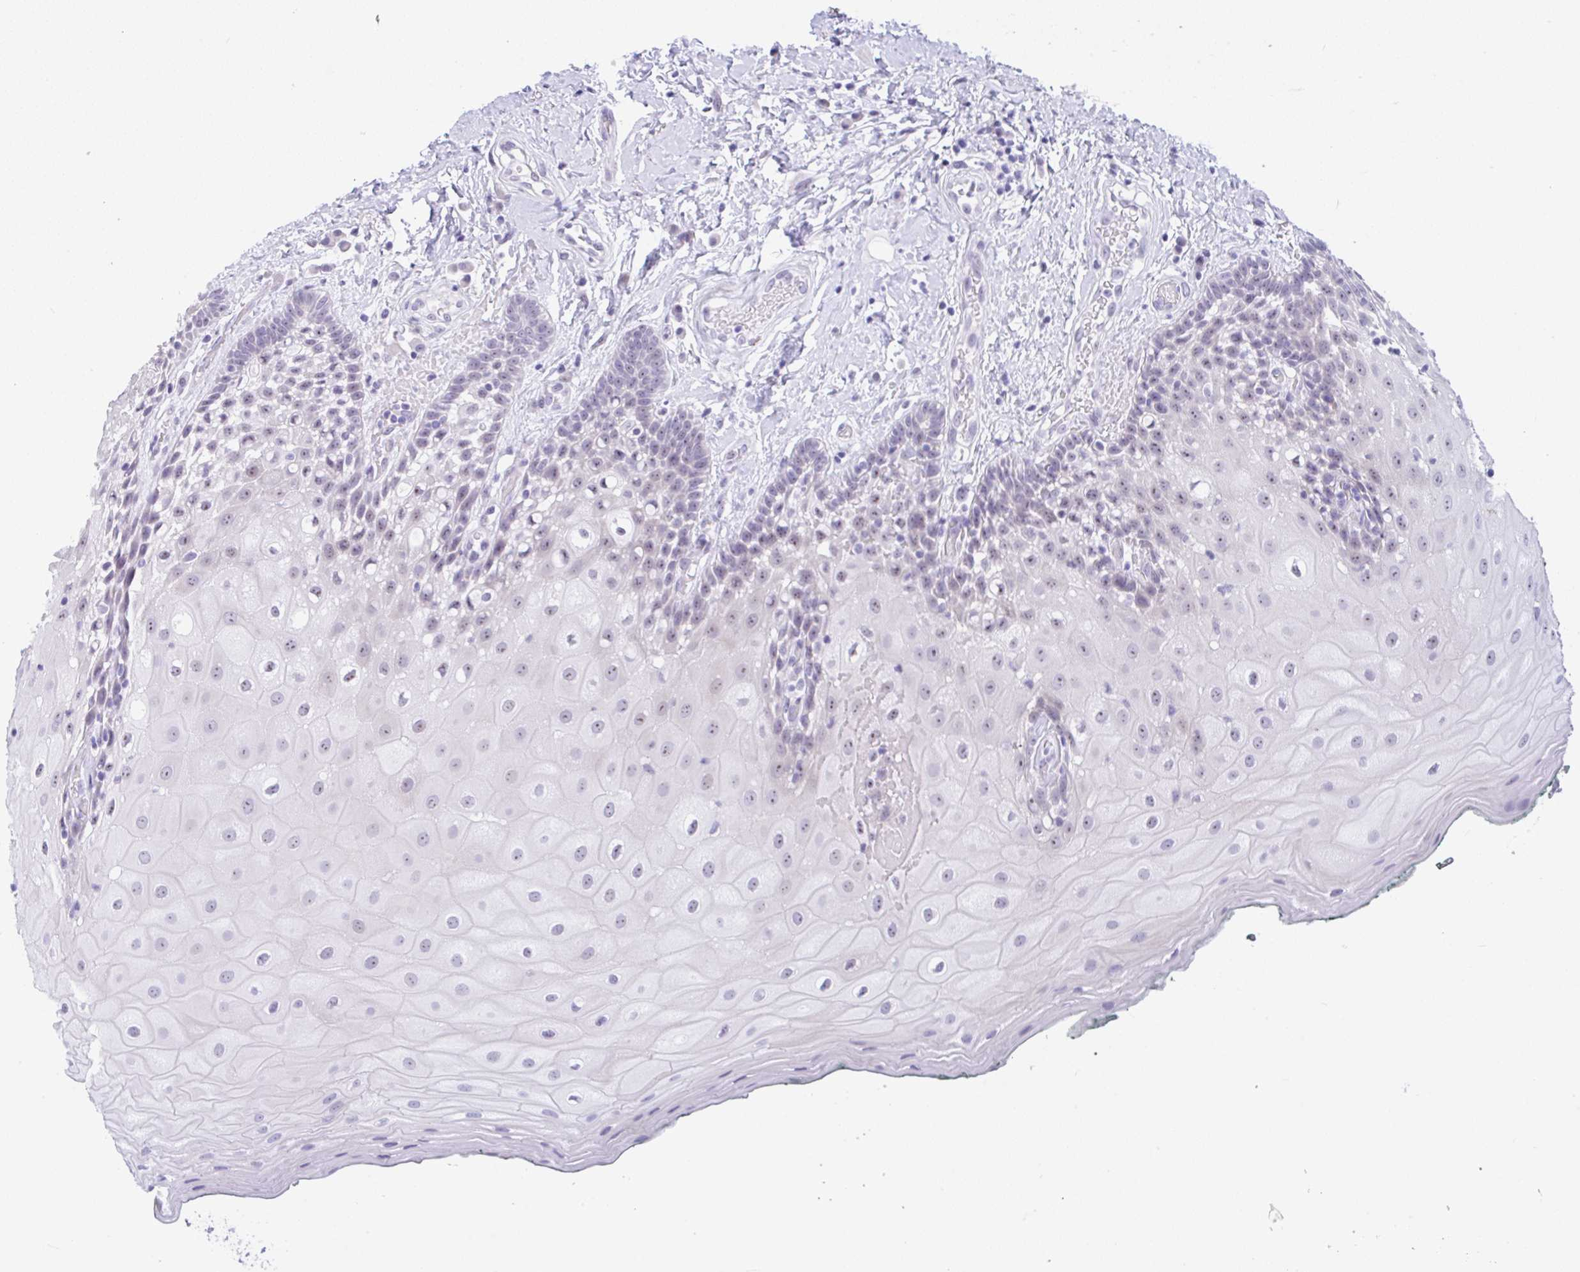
{"staining": {"intensity": "weak", "quantity": "<25%", "location": "nuclear"}, "tissue": "oral mucosa", "cell_type": "Squamous epithelial cells", "image_type": "normal", "snomed": [{"axis": "morphology", "description": "Normal tissue, NOS"}, {"axis": "morphology", "description": "Squamous cell carcinoma, NOS"}, {"axis": "topography", "description": "Oral tissue"}, {"axis": "topography", "description": "Head-Neck"}], "caption": "Squamous epithelial cells show no significant protein positivity in unremarkable oral mucosa. (DAB immunohistochemistry (IHC) visualized using brightfield microscopy, high magnification).", "gene": "YBX2", "patient": {"sex": "male", "age": 64}}